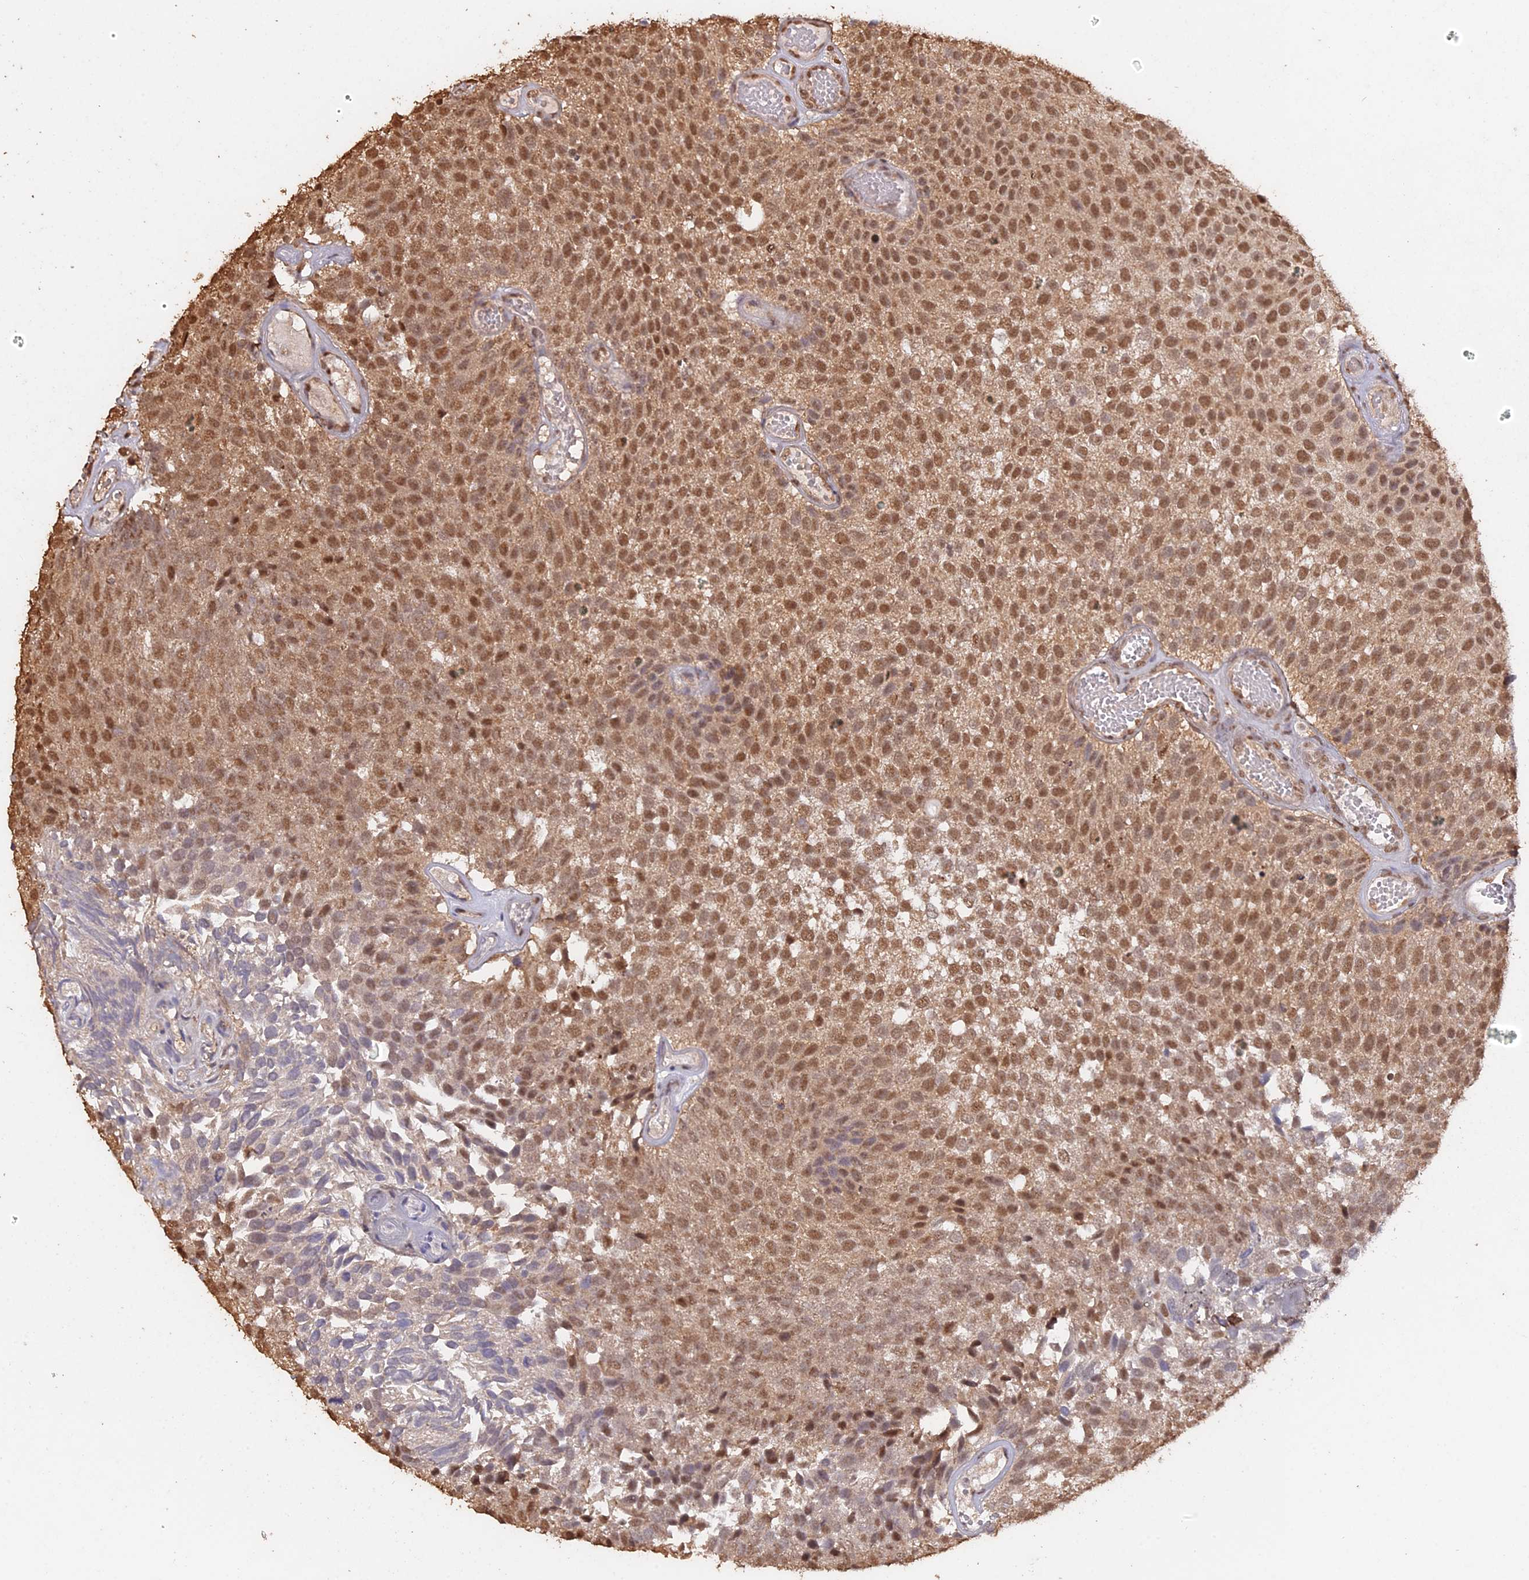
{"staining": {"intensity": "moderate", "quantity": ">75%", "location": "nuclear"}, "tissue": "urothelial cancer", "cell_type": "Tumor cells", "image_type": "cancer", "snomed": [{"axis": "morphology", "description": "Urothelial carcinoma, Low grade"}, {"axis": "topography", "description": "Urinary bladder"}], "caption": "This micrograph reveals immunohistochemistry staining of urothelial carcinoma (low-grade), with medium moderate nuclear staining in approximately >75% of tumor cells.", "gene": "PSMC6", "patient": {"sex": "male", "age": 89}}